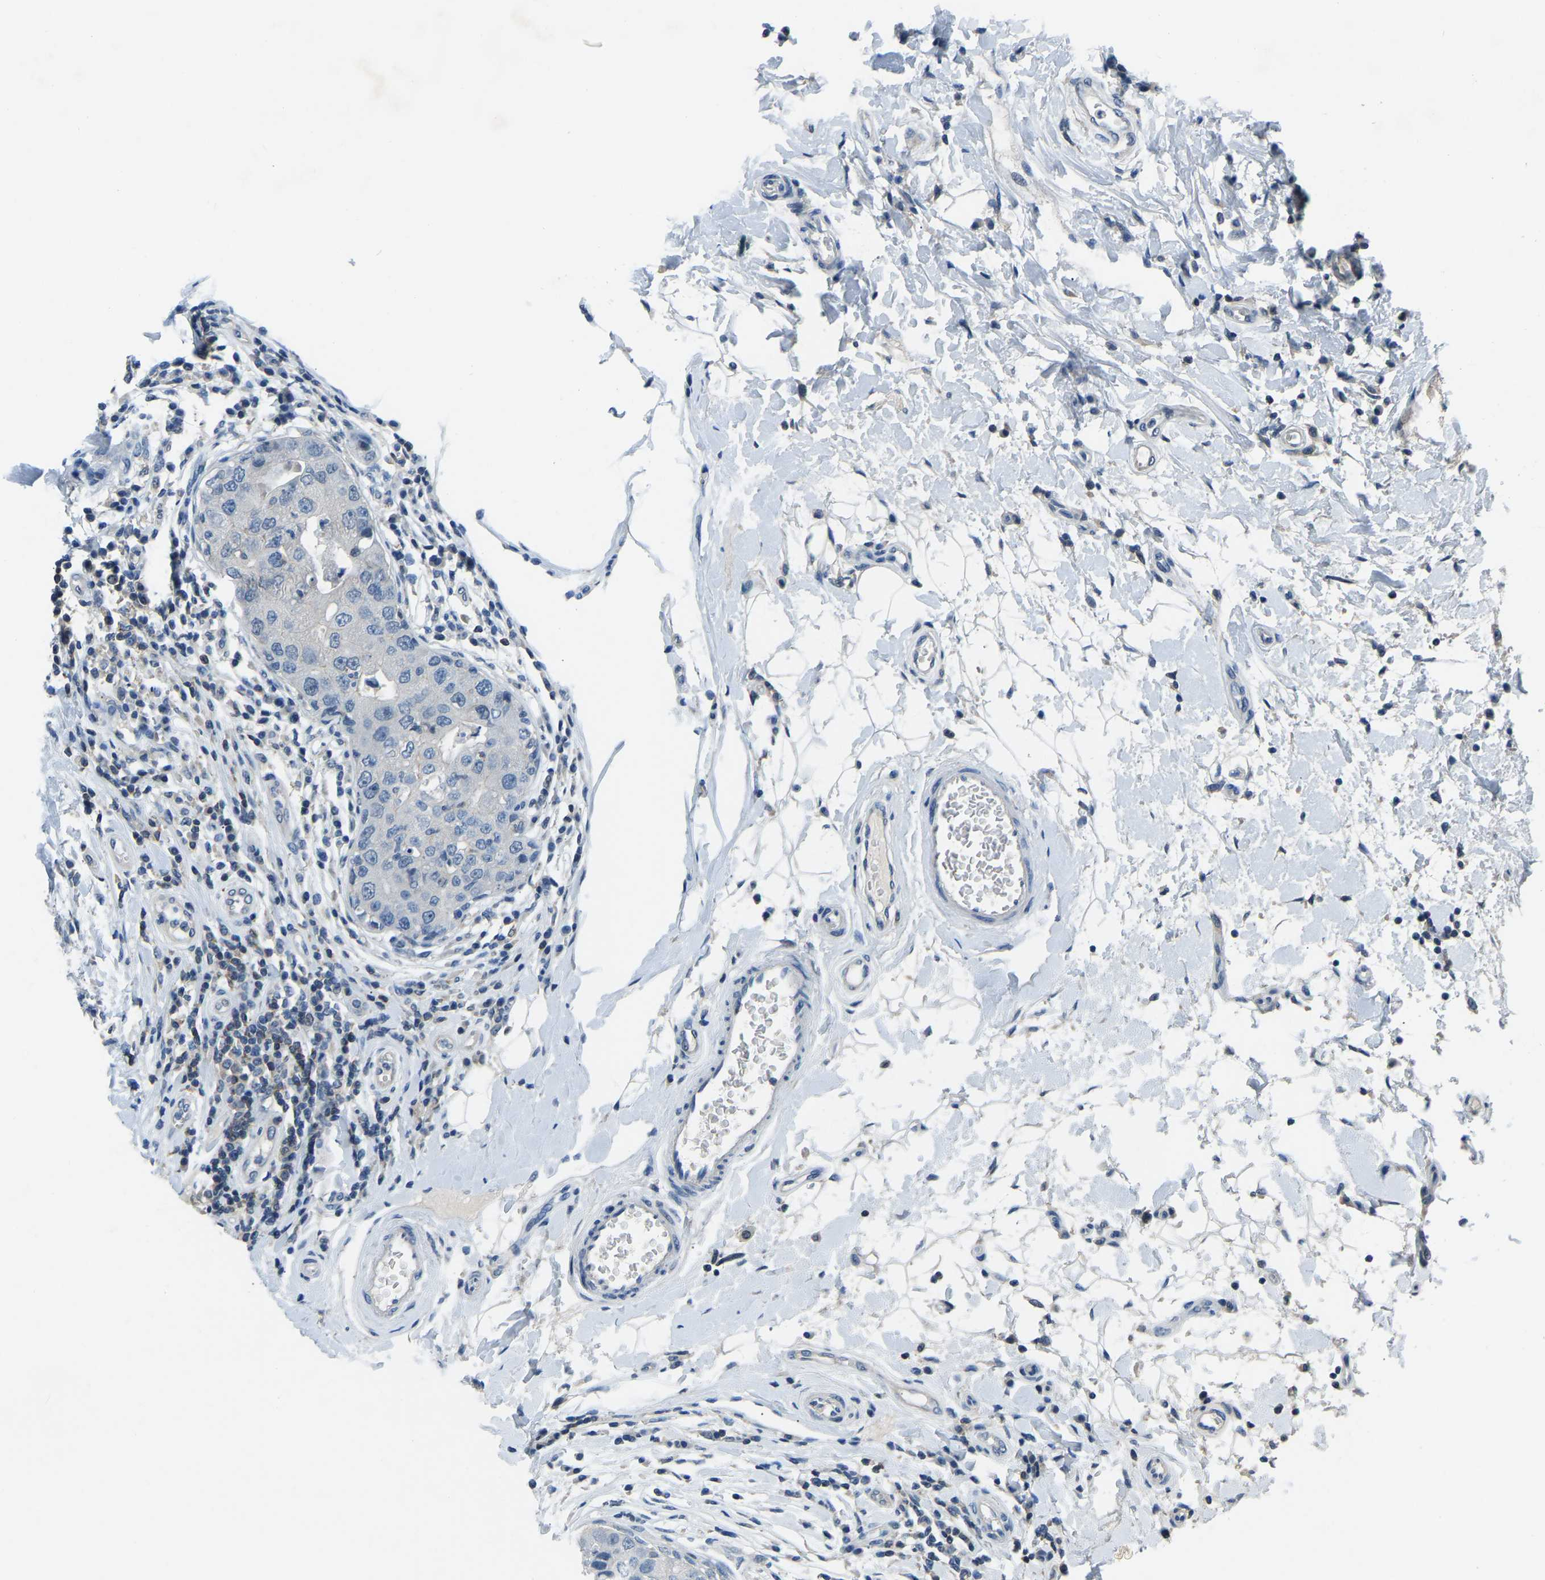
{"staining": {"intensity": "negative", "quantity": "none", "location": "none"}, "tissue": "breast cancer", "cell_type": "Tumor cells", "image_type": "cancer", "snomed": [{"axis": "morphology", "description": "Duct carcinoma"}, {"axis": "topography", "description": "Breast"}], "caption": "This is a histopathology image of immunohistochemistry staining of infiltrating ductal carcinoma (breast), which shows no expression in tumor cells.", "gene": "XIRP1", "patient": {"sex": "female", "age": 27}}